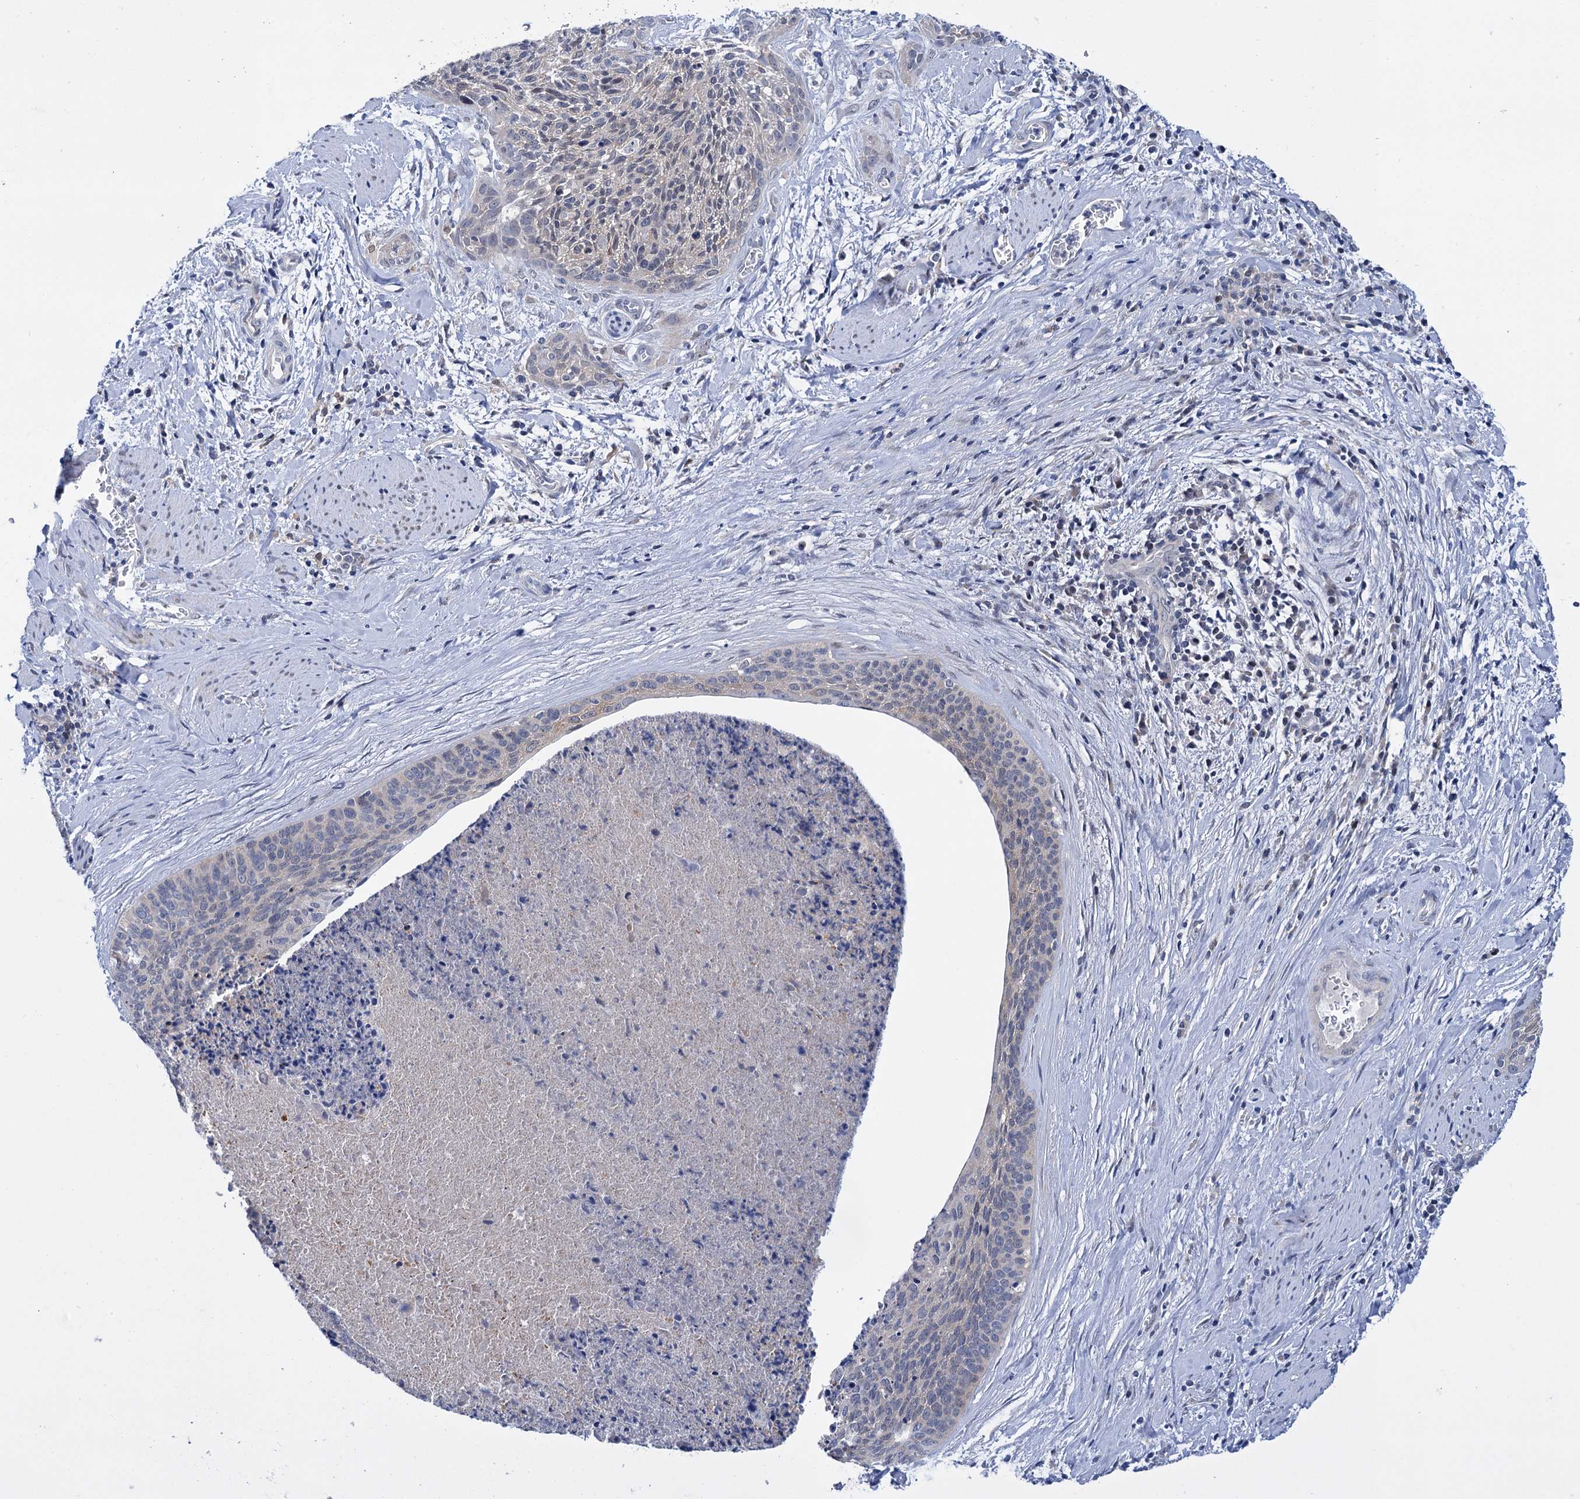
{"staining": {"intensity": "negative", "quantity": "none", "location": "none"}, "tissue": "cervical cancer", "cell_type": "Tumor cells", "image_type": "cancer", "snomed": [{"axis": "morphology", "description": "Squamous cell carcinoma, NOS"}, {"axis": "topography", "description": "Cervix"}], "caption": "A high-resolution histopathology image shows IHC staining of cervical cancer (squamous cell carcinoma), which displays no significant staining in tumor cells. (DAB IHC visualized using brightfield microscopy, high magnification).", "gene": "MID1IP1", "patient": {"sex": "female", "age": 55}}